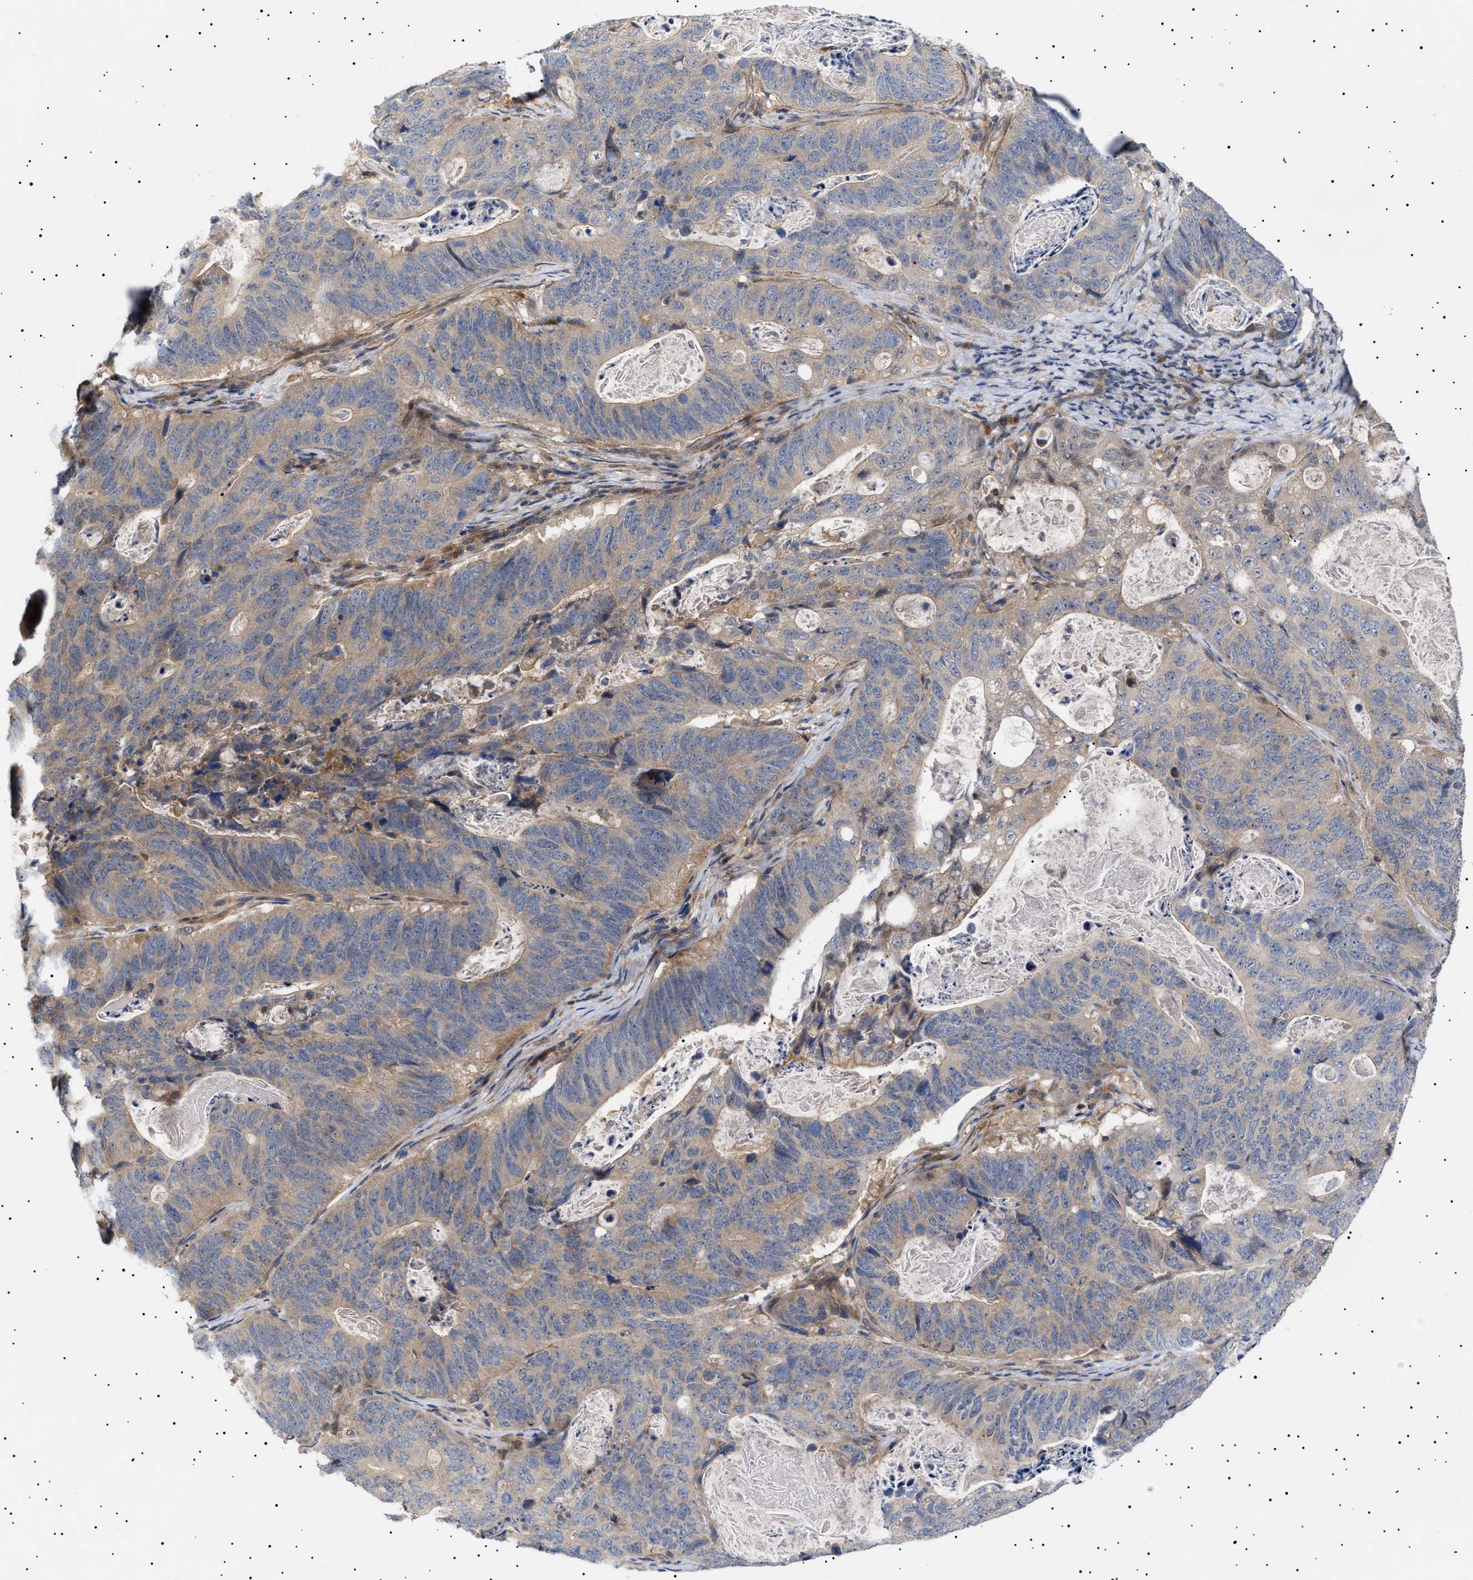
{"staining": {"intensity": "weak", "quantity": ">75%", "location": "cytoplasmic/membranous"}, "tissue": "stomach cancer", "cell_type": "Tumor cells", "image_type": "cancer", "snomed": [{"axis": "morphology", "description": "Normal tissue, NOS"}, {"axis": "morphology", "description": "Adenocarcinoma, NOS"}, {"axis": "topography", "description": "Stomach"}], "caption": "A photomicrograph of human stomach cancer stained for a protein demonstrates weak cytoplasmic/membranous brown staining in tumor cells.", "gene": "NPLOC4", "patient": {"sex": "female", "age": 89}}